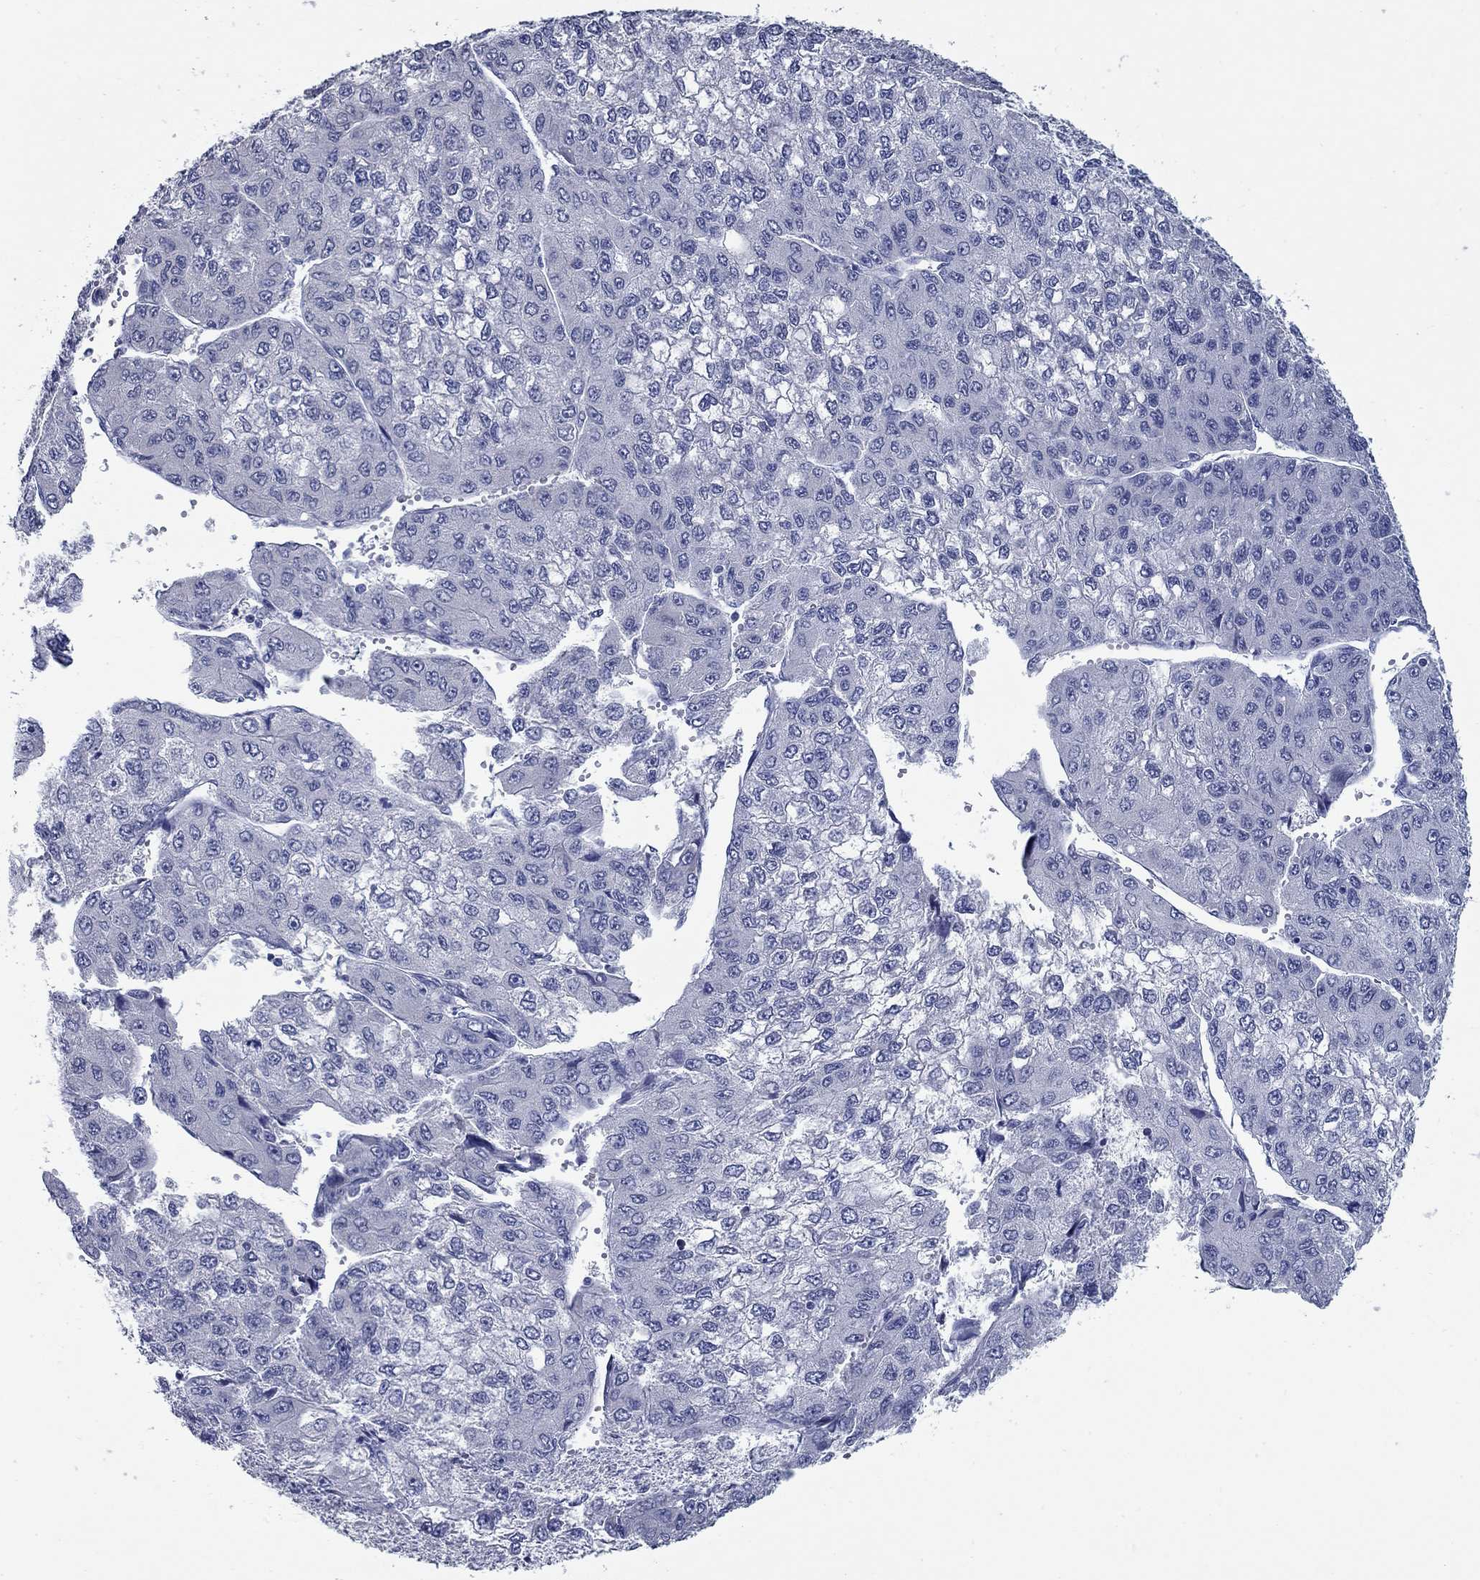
{"staining": {"intensity": "negative", "quantity": "none", "location": "none"}, "tissue": "liver cancer", "cell_type": "Tumor cells", "image_type": "cancer", "snomed": [{"axis": "morphology", "description": "Carcinoma, Hepatocellular, NOS"}, {"axis": "topography", "description": "Liver"}], "caption": "DAB (3,3'-diaminobenzidine) immunohistochemical staining of human liver cancer (hepatocellular carcinoma) demonstrates no significant staining in tumor cells.", "gene": "KIRREL2", "patient": {"sex": "female", "age": 66}}